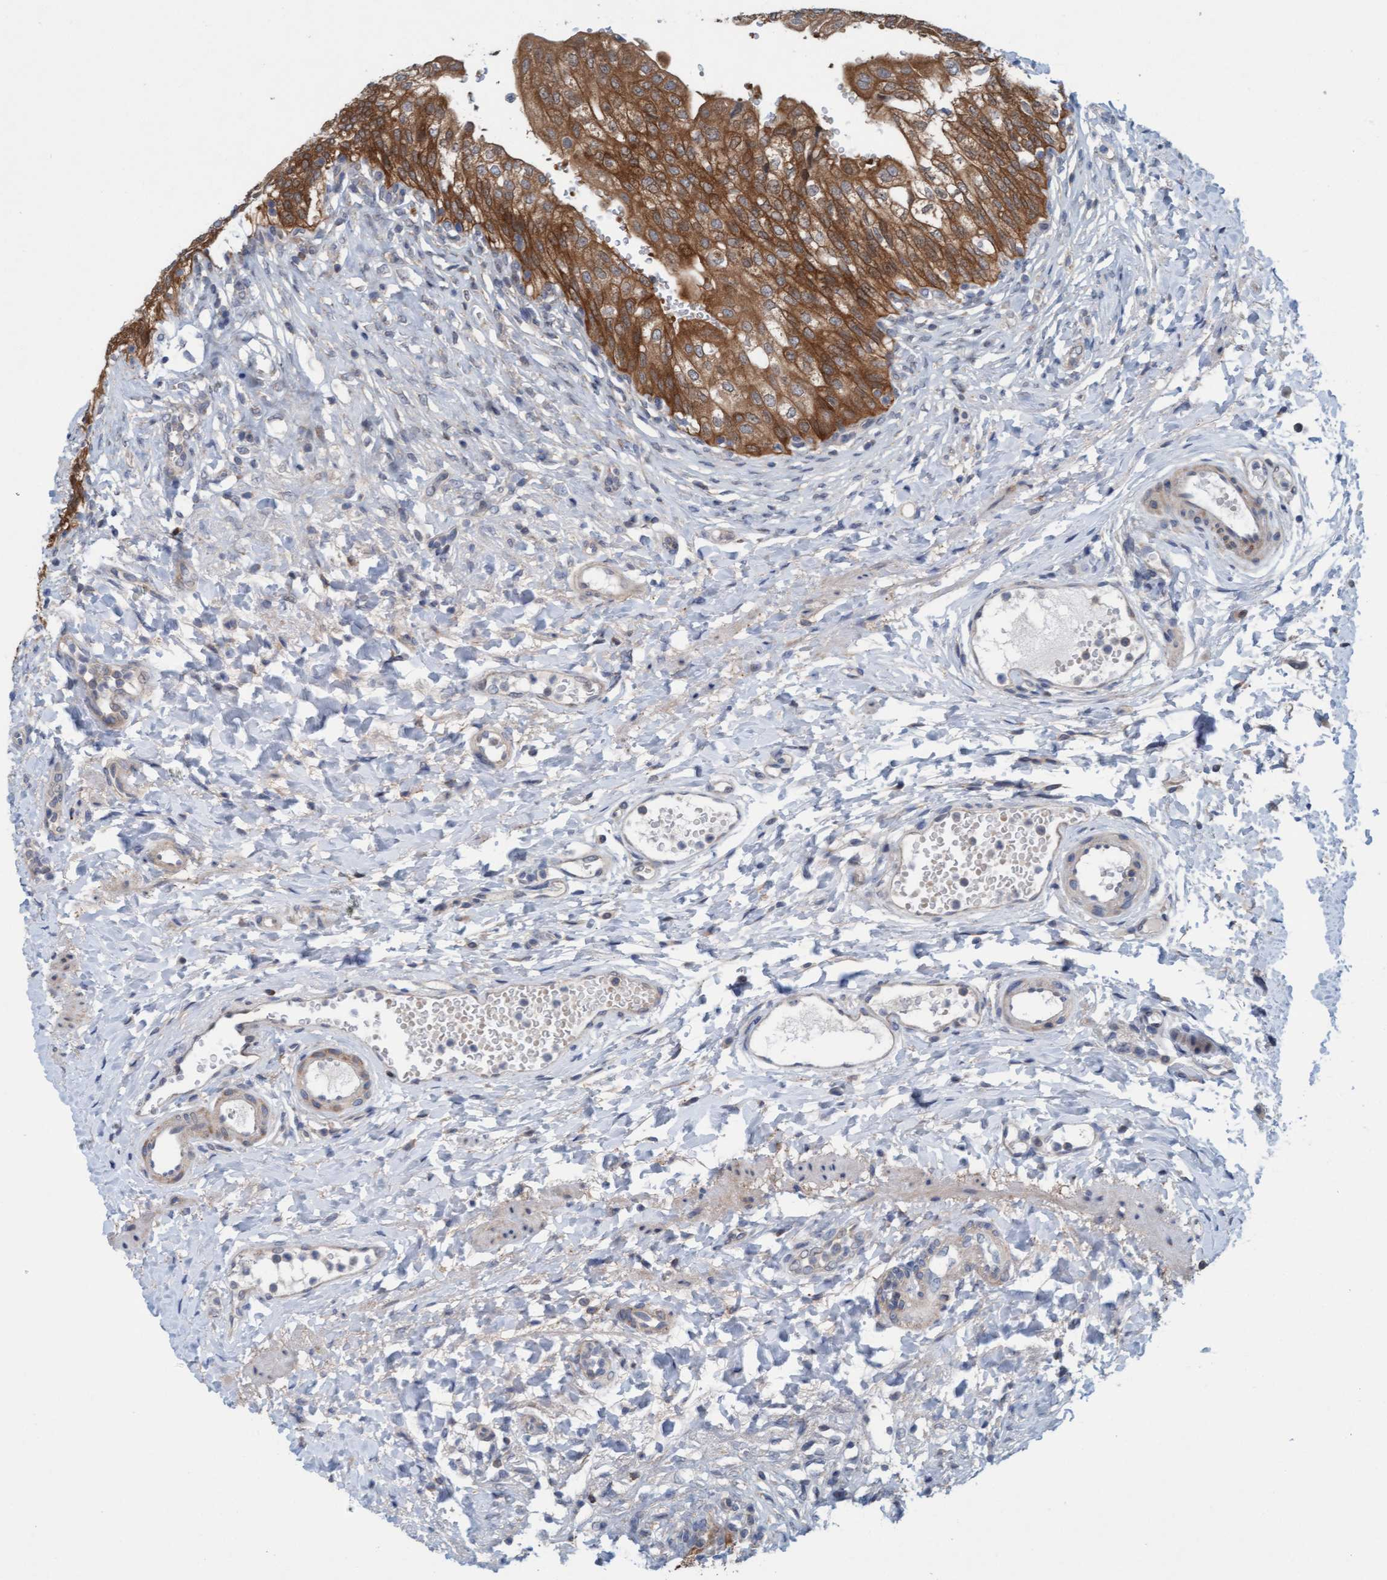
{"staining": {"intensity": "strong", "quantity": ">75%", "location": "cytoplasmic/membranous"}, "tissue": "urinary bladder", "cell_type": "Urothelial cells", "image_type": "normal", "snomed": [{"axis": "morphology", "description": "Urothelial carcinoma, High grade"}, {"axis": "topography", "description": "Urinary bladder"}], "caption": "Protein expression by immunohistochemistry demonstrates strong cytoplasmic/membranous positivity in about >75% of urothelial cells in normal urinary bladder. The staining was performed using DAB (3,3'-diaminobenzidine) to visualize the protein expression in brown, while the nuclei were stained in blue with hematoxylin (Magnification: 20x).", "gene": "KLHL25", "patient": {"sex": "male", "age": 46}}